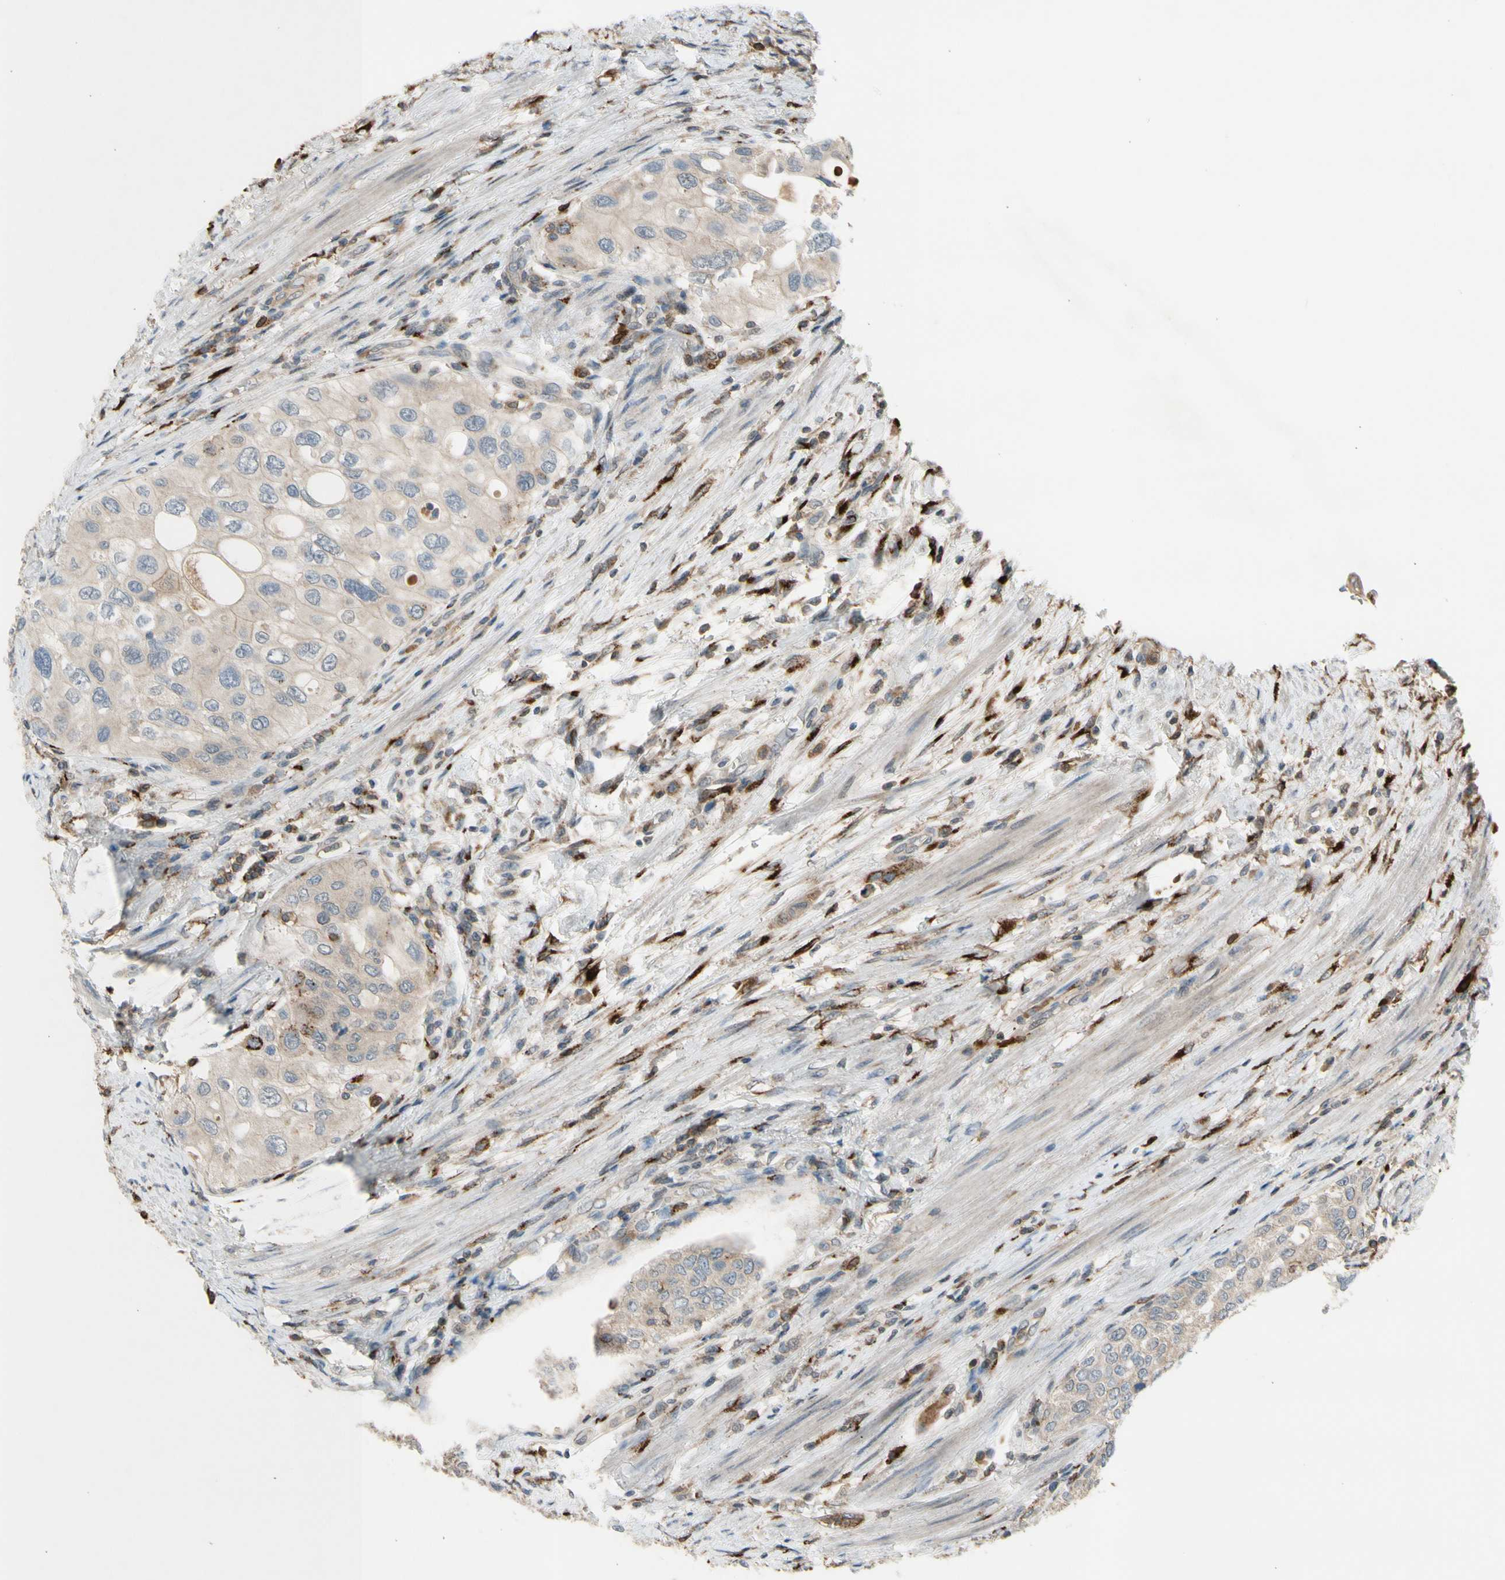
{"staining": {"intensity": "weak", "quantity": "<25%", "location": "cytoplasmic/membranous"}, "tissue": "urothelial cancer", "cell_type": "Tumor cells", "image_type": "cancer", "snomed": [{"axis": "morphology", "description": "Urothelial carcinoma, High grade"}, {"axis": "topography", "description": "Urinary bladder"}], "caption": "High-grade urothelial carcinoma stained for a protein using immunohistochemistry (IHC) exhibits no staining tumor cells.", "gene": "GALNT5", "patient": {"sex": "female", "age": 56}}